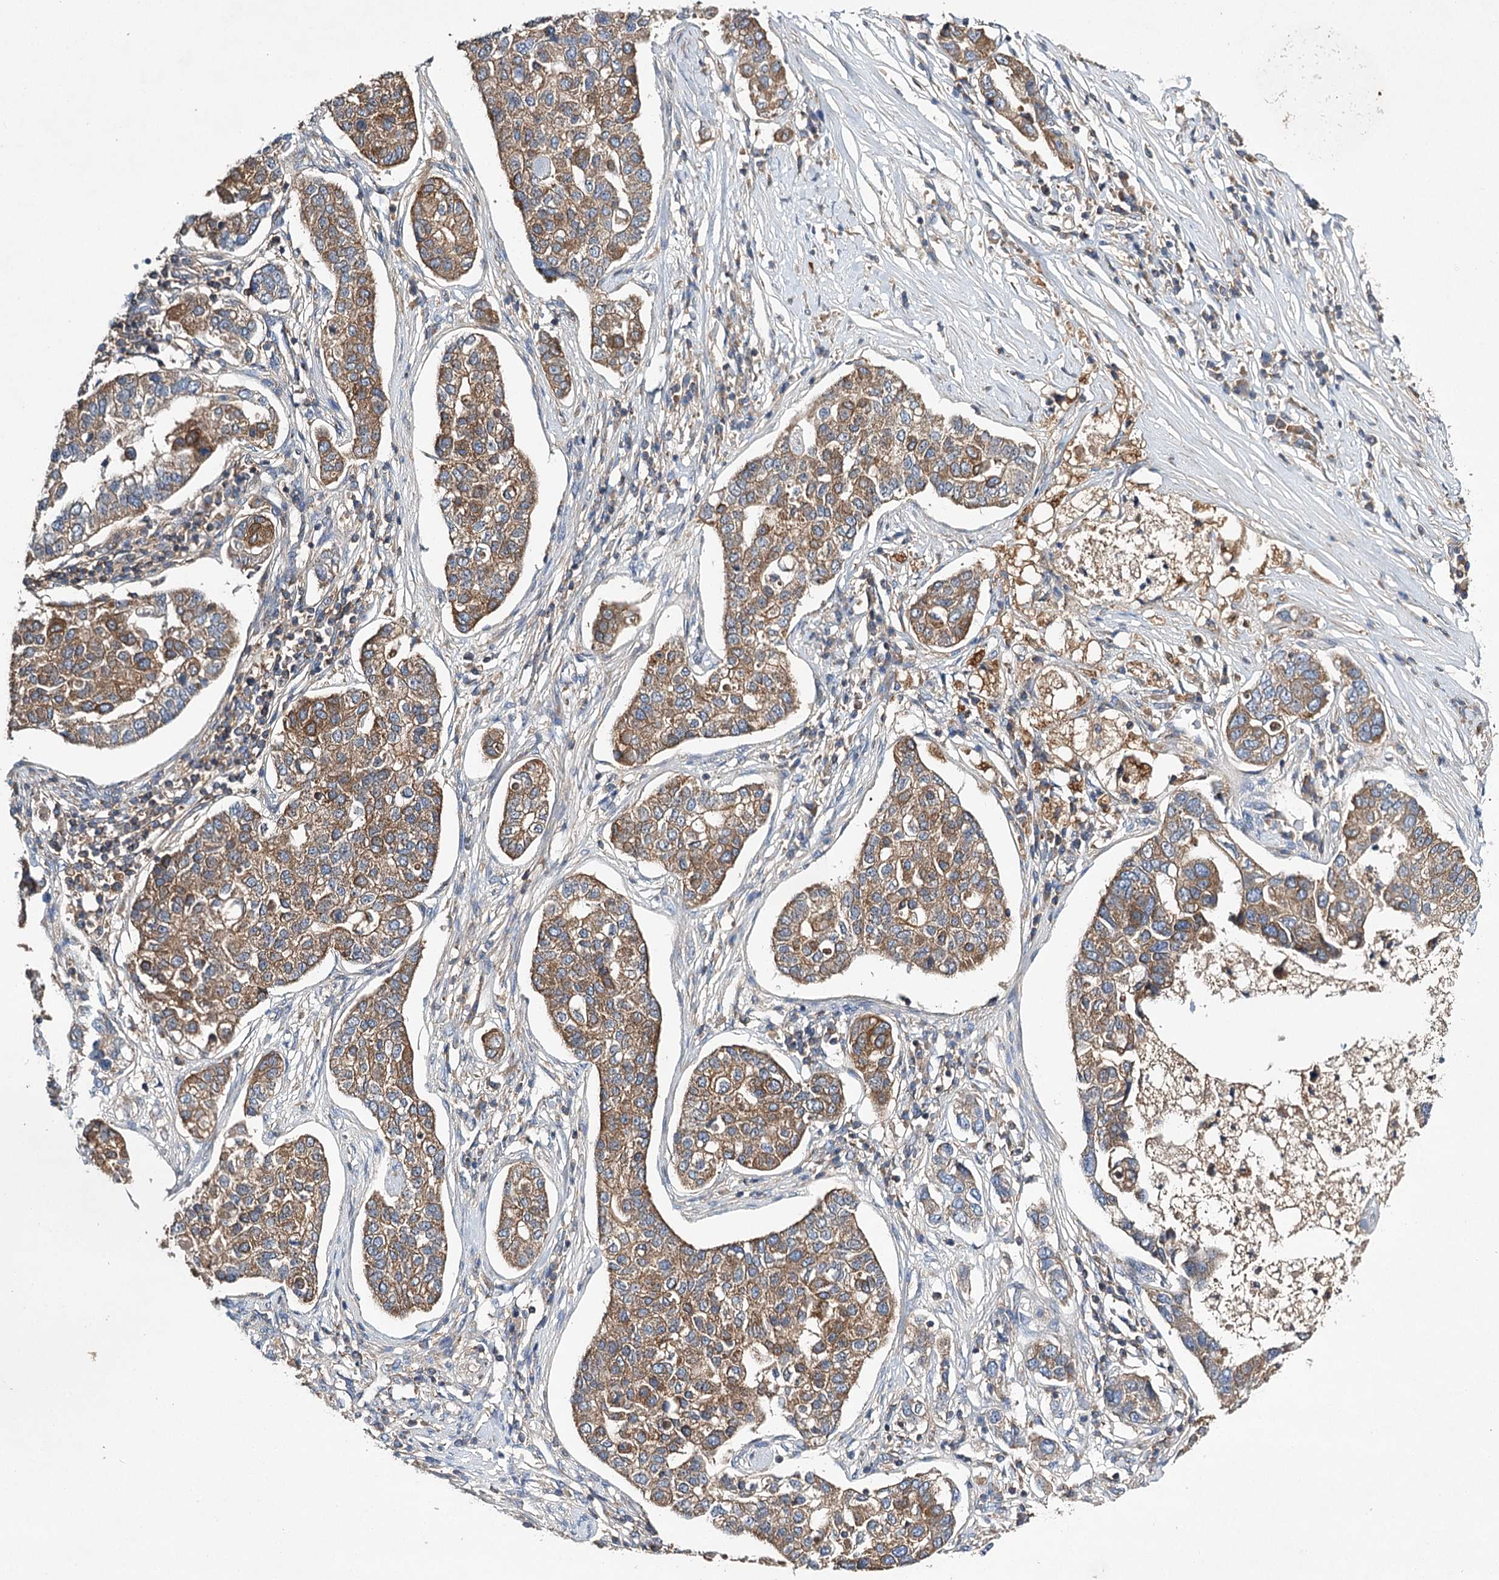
{"staining": {"intensity": "weak", "quantity": "25%-75%", "location": "cytoplasmic/membranous"}, "tissue": "pancreatic cancer", "cell_type": "Tumor cells", "image_type": "cancer", "snomed": [{"axis": "morphology", "description": "Adenocarcinoma, NOS"}, {"axis": "topography", "description": "Pancreas"}], "caption": "This histopathology image exhibits immunohistochemistry (IHC) staining of adenocarcinoma (pancreatic), with low weak cytoplasmic/membranous expression in approximately 25%-75% of tumor cells.", "gene": "LSS", "patient": {"sex": "female", "age": 61}}